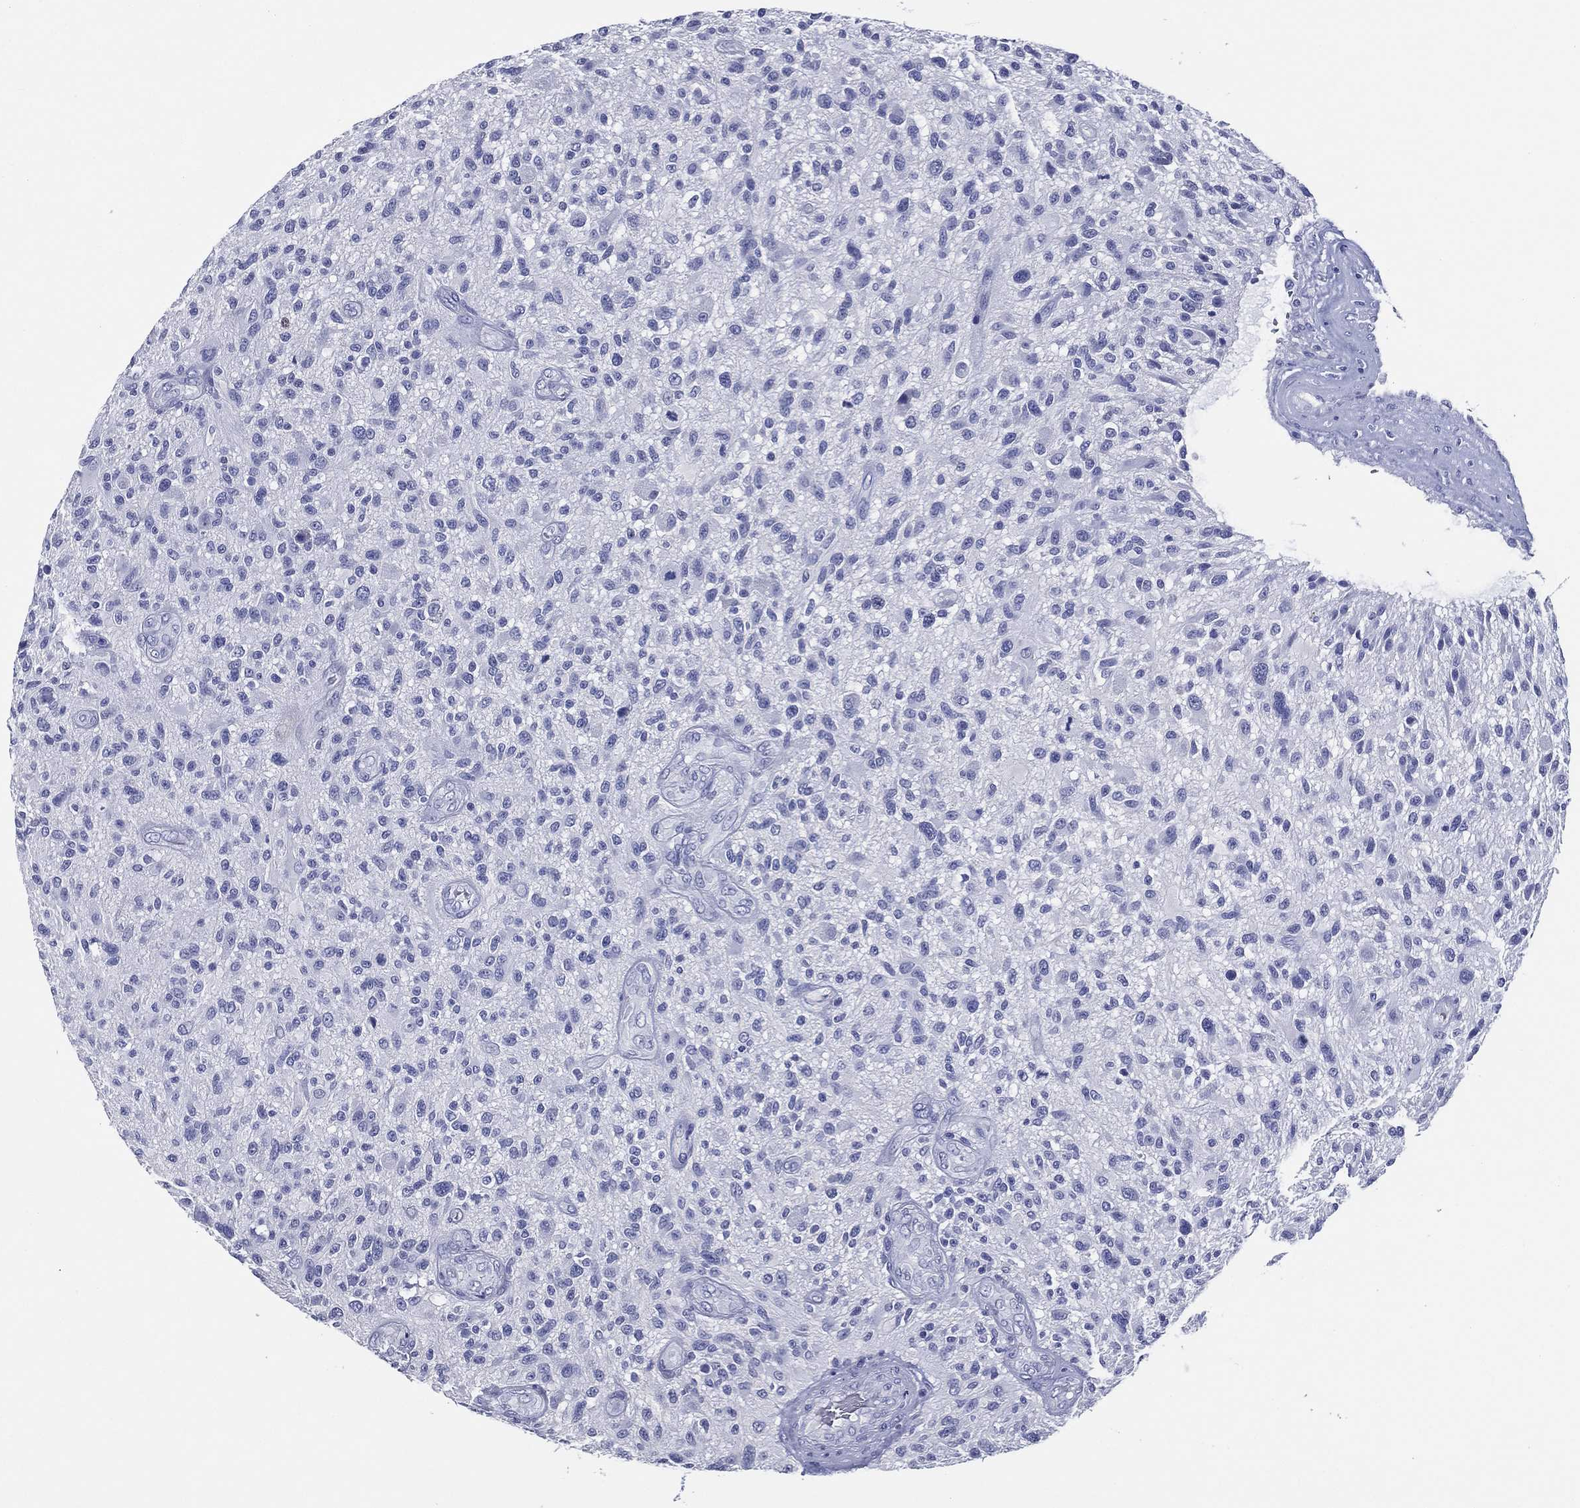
{"staining": {"intensity": "negative", "quantity": "none", "location": "none"}, "tissue": "glioma", "cell_type": "Tumor cells", "image_type": "cancer", "snomed": [{"axis": "morphology", "description": "Glioma, malignant, High grade"}, {"axis": "topography", "description": "Brain"}], "caption": "This is a image of IHC staining of glioma, which shows no staining in tumor cells.", "gene": "TFAP2A", "patient": {"sex": "male", "age": 47}}